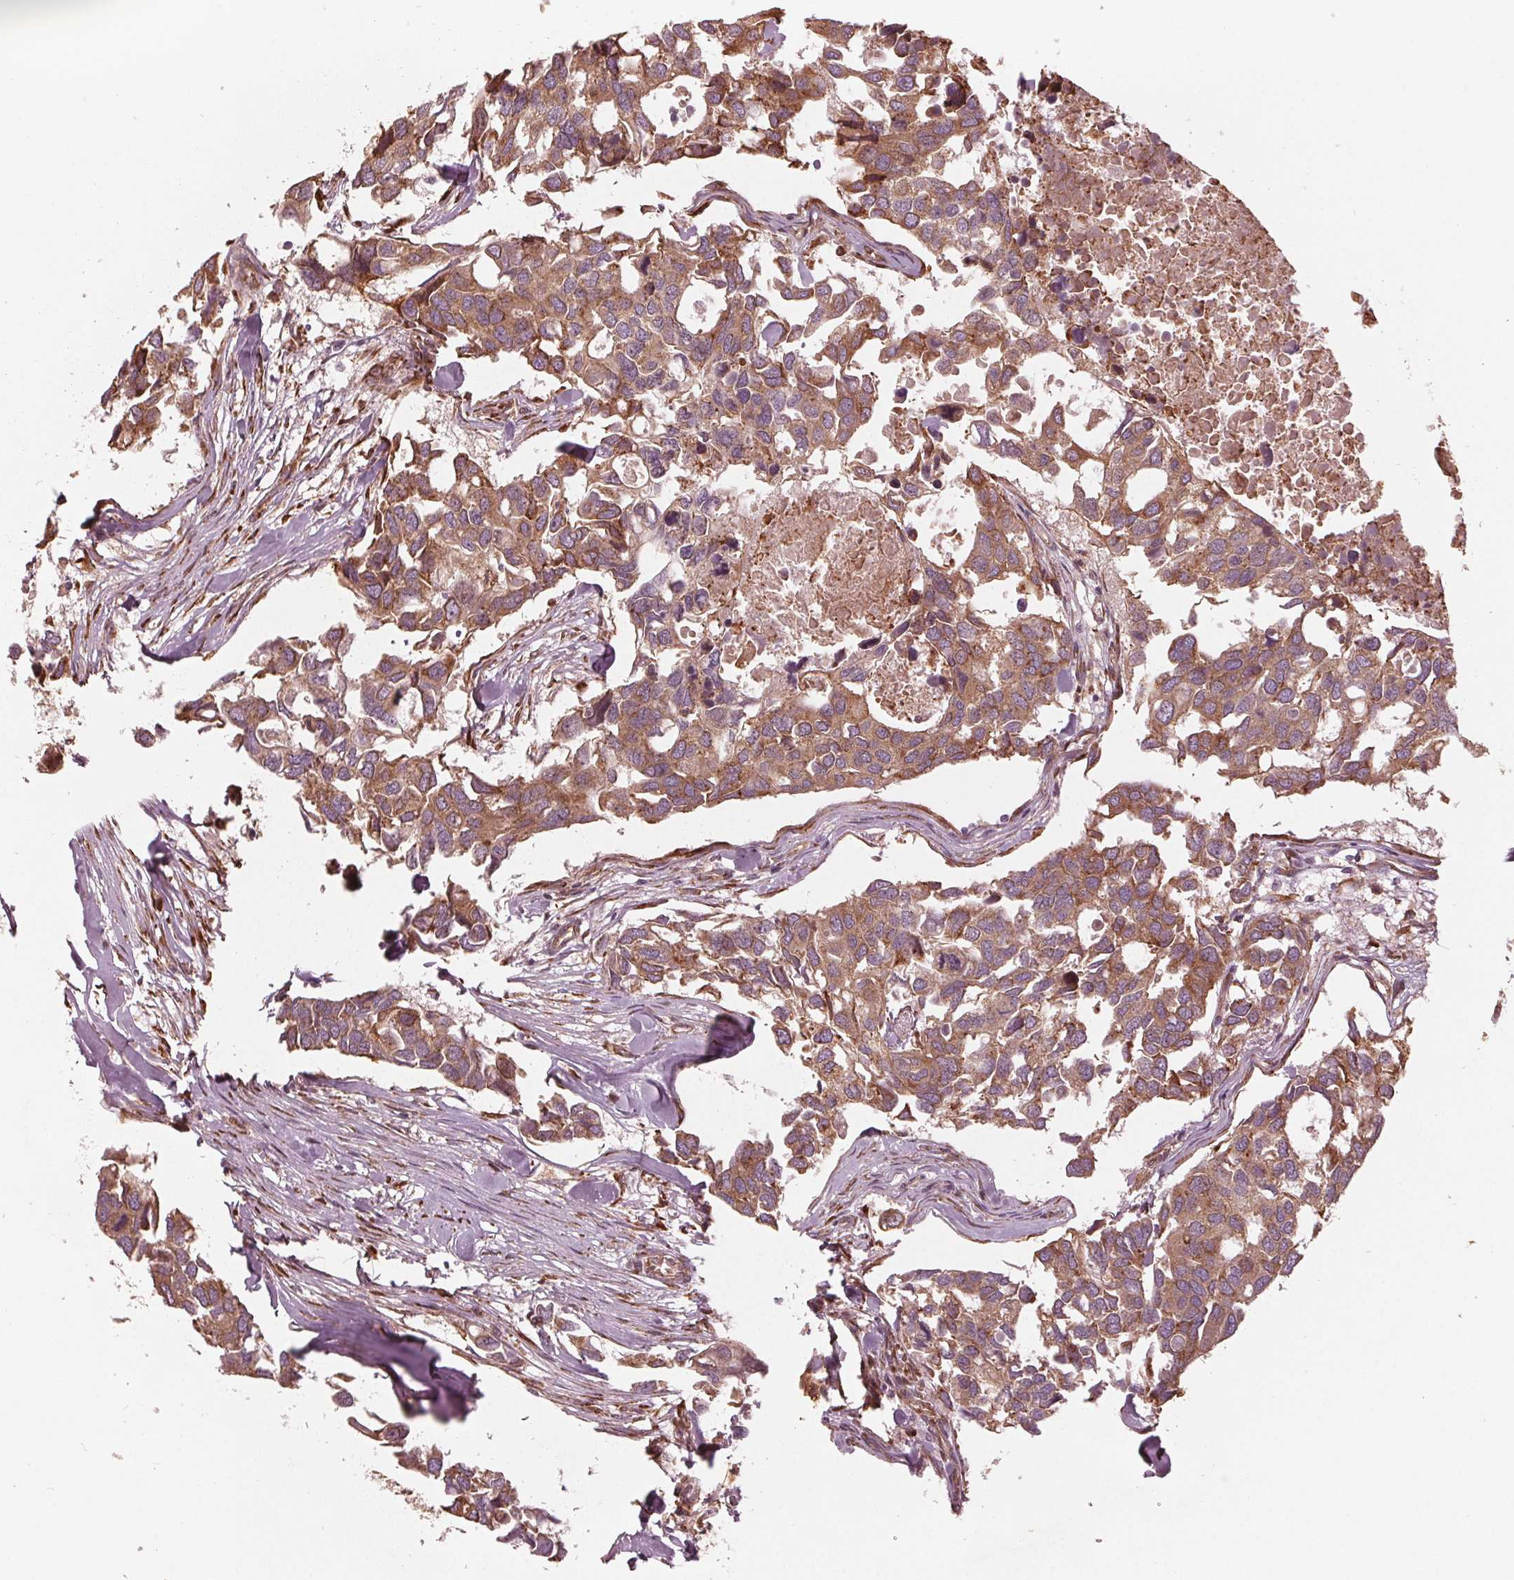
{"staining": {"intensity": "moderate", "quantity": ">75%", "location": "cytoplasmic/membranous"}, "tissue": "breast cancer", "cell_type": "Tumor cells", "image_type": "cancer", "snomed": [{"axis": "morphology", "description": "Duct carcinoma"}, {"axis": "topography", "description": "Breast"}], "caption": "High-magnification brightfield microscopy of breast cancer (infiltrating ductal carcinoma) stained with DAB (3,3'-diaminobenzidine) (brown) and counterstained with hematoxylin (blue). tumor cells exhibit moderate cytoplasmic/membranous staining is identified in about>75% of cells.", "gene": "CMIP", "patient": {"sex": "female", "age": 83}}